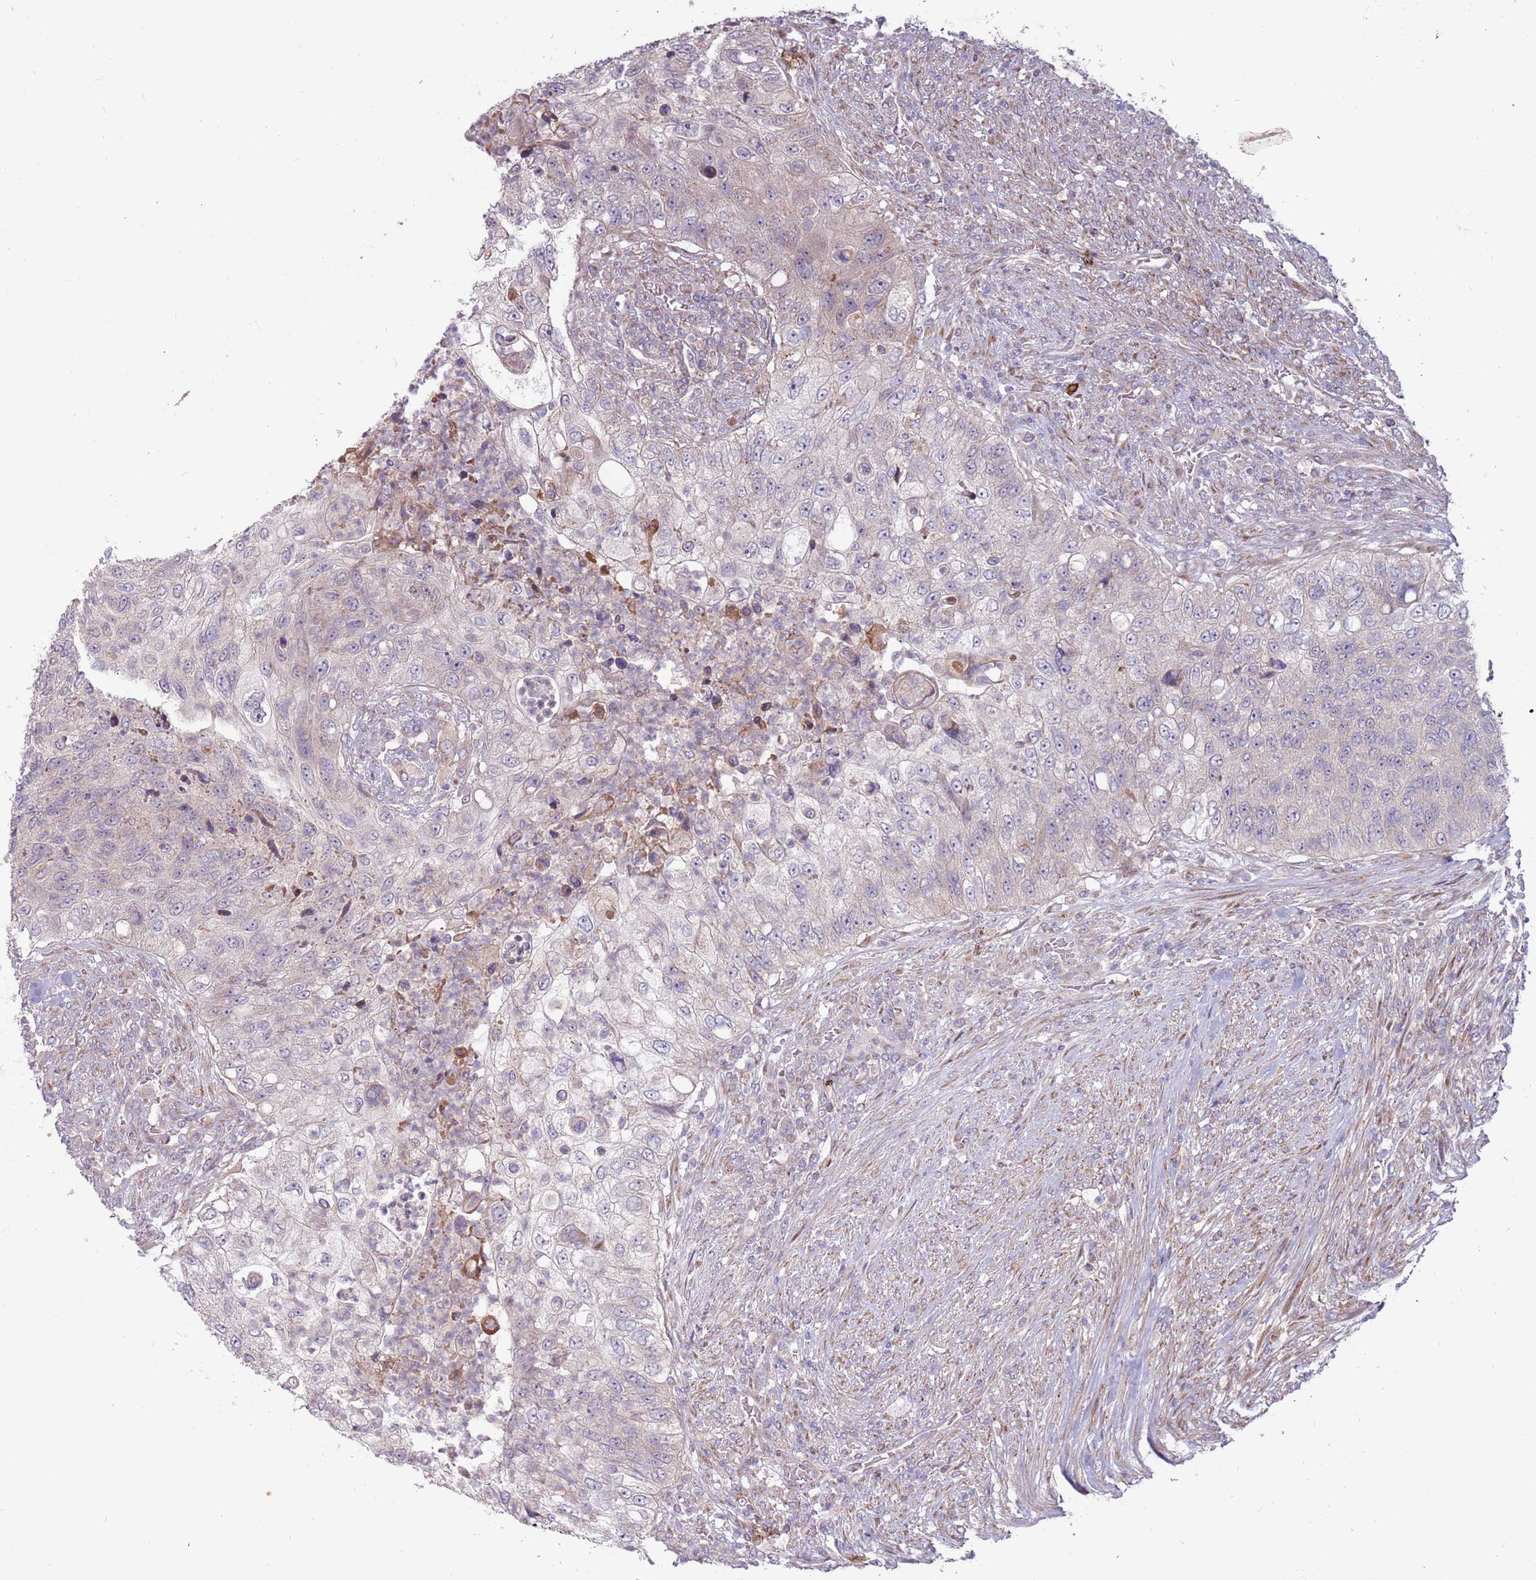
{"staining": {"intensity": "negative", "quantity": "none", "location": "none"}, "tissue": "urothelial cancer", "cell_type": "Tumor cells", "image_type": "cancer", "snomed": [{"axis": "morphology", "description": "Urothelial carcinoma, High grade"}, {"axis": "topography", "description": "Urinary bladder"}], "caption": "IHC micrograph of human urothelial cancer stained for a protein (brown), which displays no expression in tumor cells.", "gene": "CCDC150", "patient": {"sex": "female", "age": 60}}